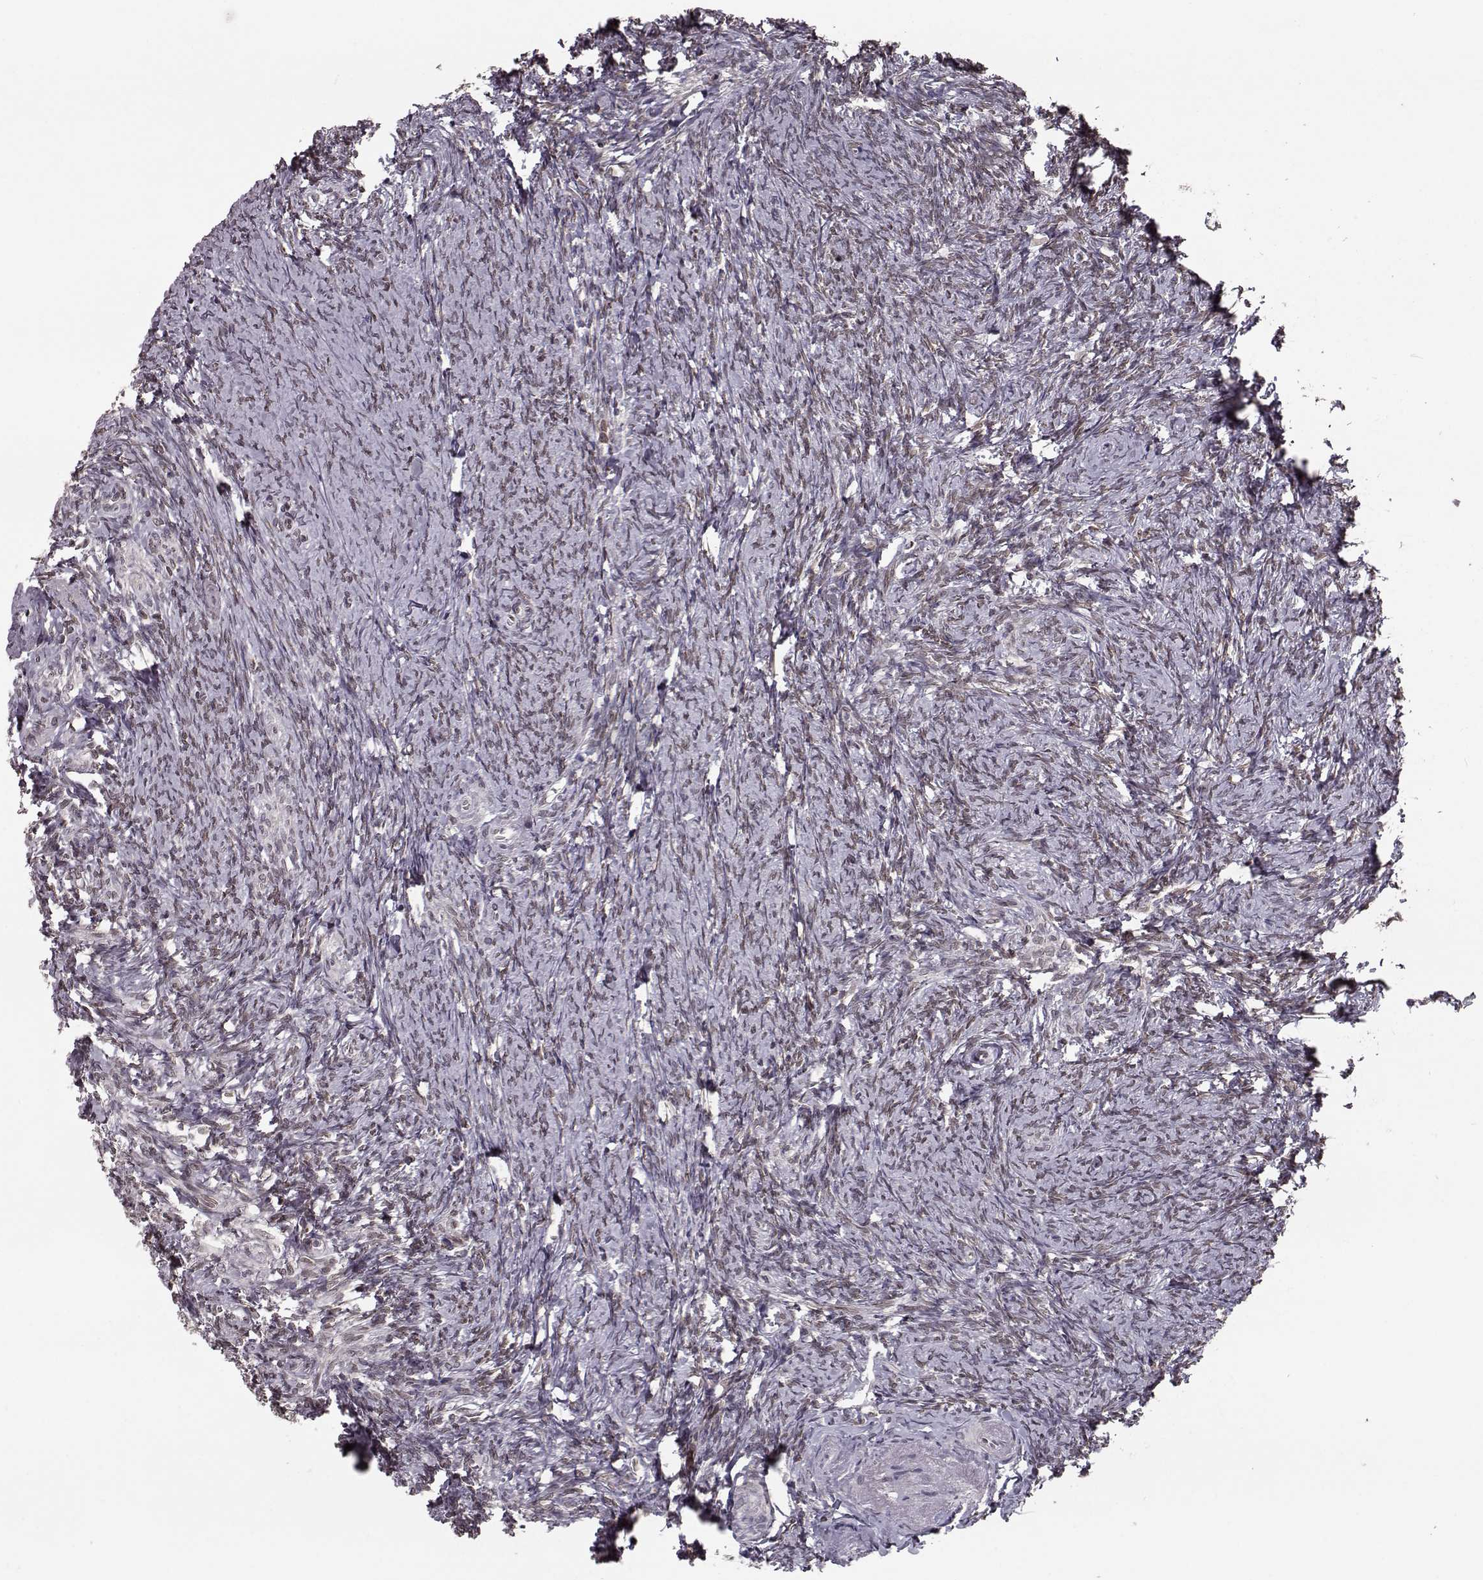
{"staining": {"intensity": "moderate", "quantity": ">75%", "location": "cytoplasmic/membranous,nuclear"}, "tissue": "ovary", "cell_type": "Follicle cells", "image_type": "normal", "snomed": [{"axis": "morphology", "description": "Normal tissue, NOS"}, {"axis": "topography", "description": "Ovary"}], "caption": "A photomicrograph of human ovary stained for a protein reveals moderate cytoplasmic/membranous,nuclear brown staining in follicle cells. Immunohistochemistry (ihc) stains the protein of interest in brown and the nuclei are stained blue.", "gene": "NUP37", "patient": {"sex": "female", "age": 72}}